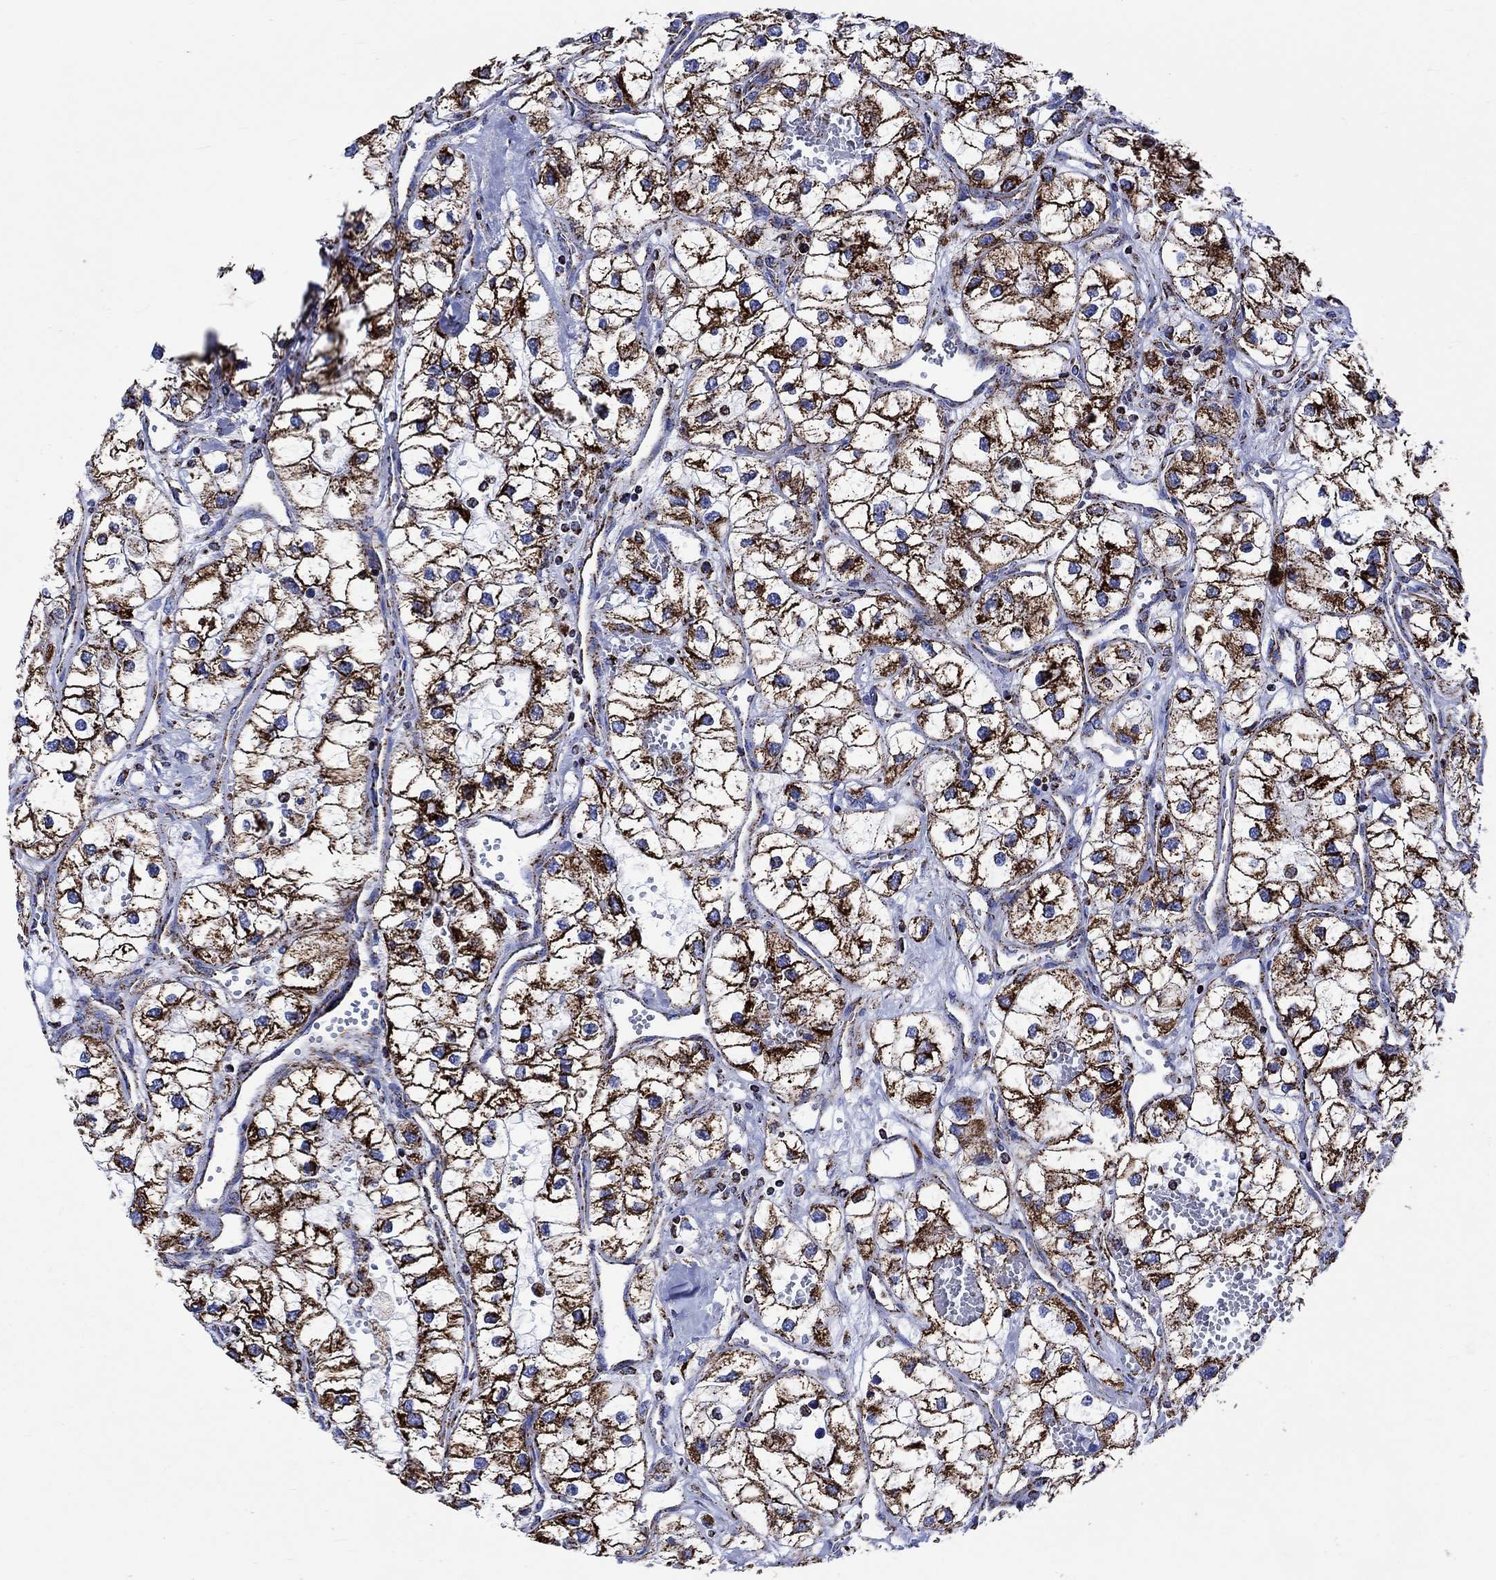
{"staining": {"intensity": "strong", "quantity": ">75%", "location": "cytoplasmic/membranous"}, "tissue": "renal cancer", "cell_type": "Tumor cells", "image_type": "cancer", "snomed": [{"axis": "morphology", "description": "Adenocarcinoma, NOS"}, {"axis": "topography", "description": "Kidney"}], "caption": "Protein staining exhibits strong cytoplasmic/membranous positivity in approximately >75% of tumor cells in renal cancer.", "gene": "RCE1", "patient": {"sex": "male", "age": 59}}